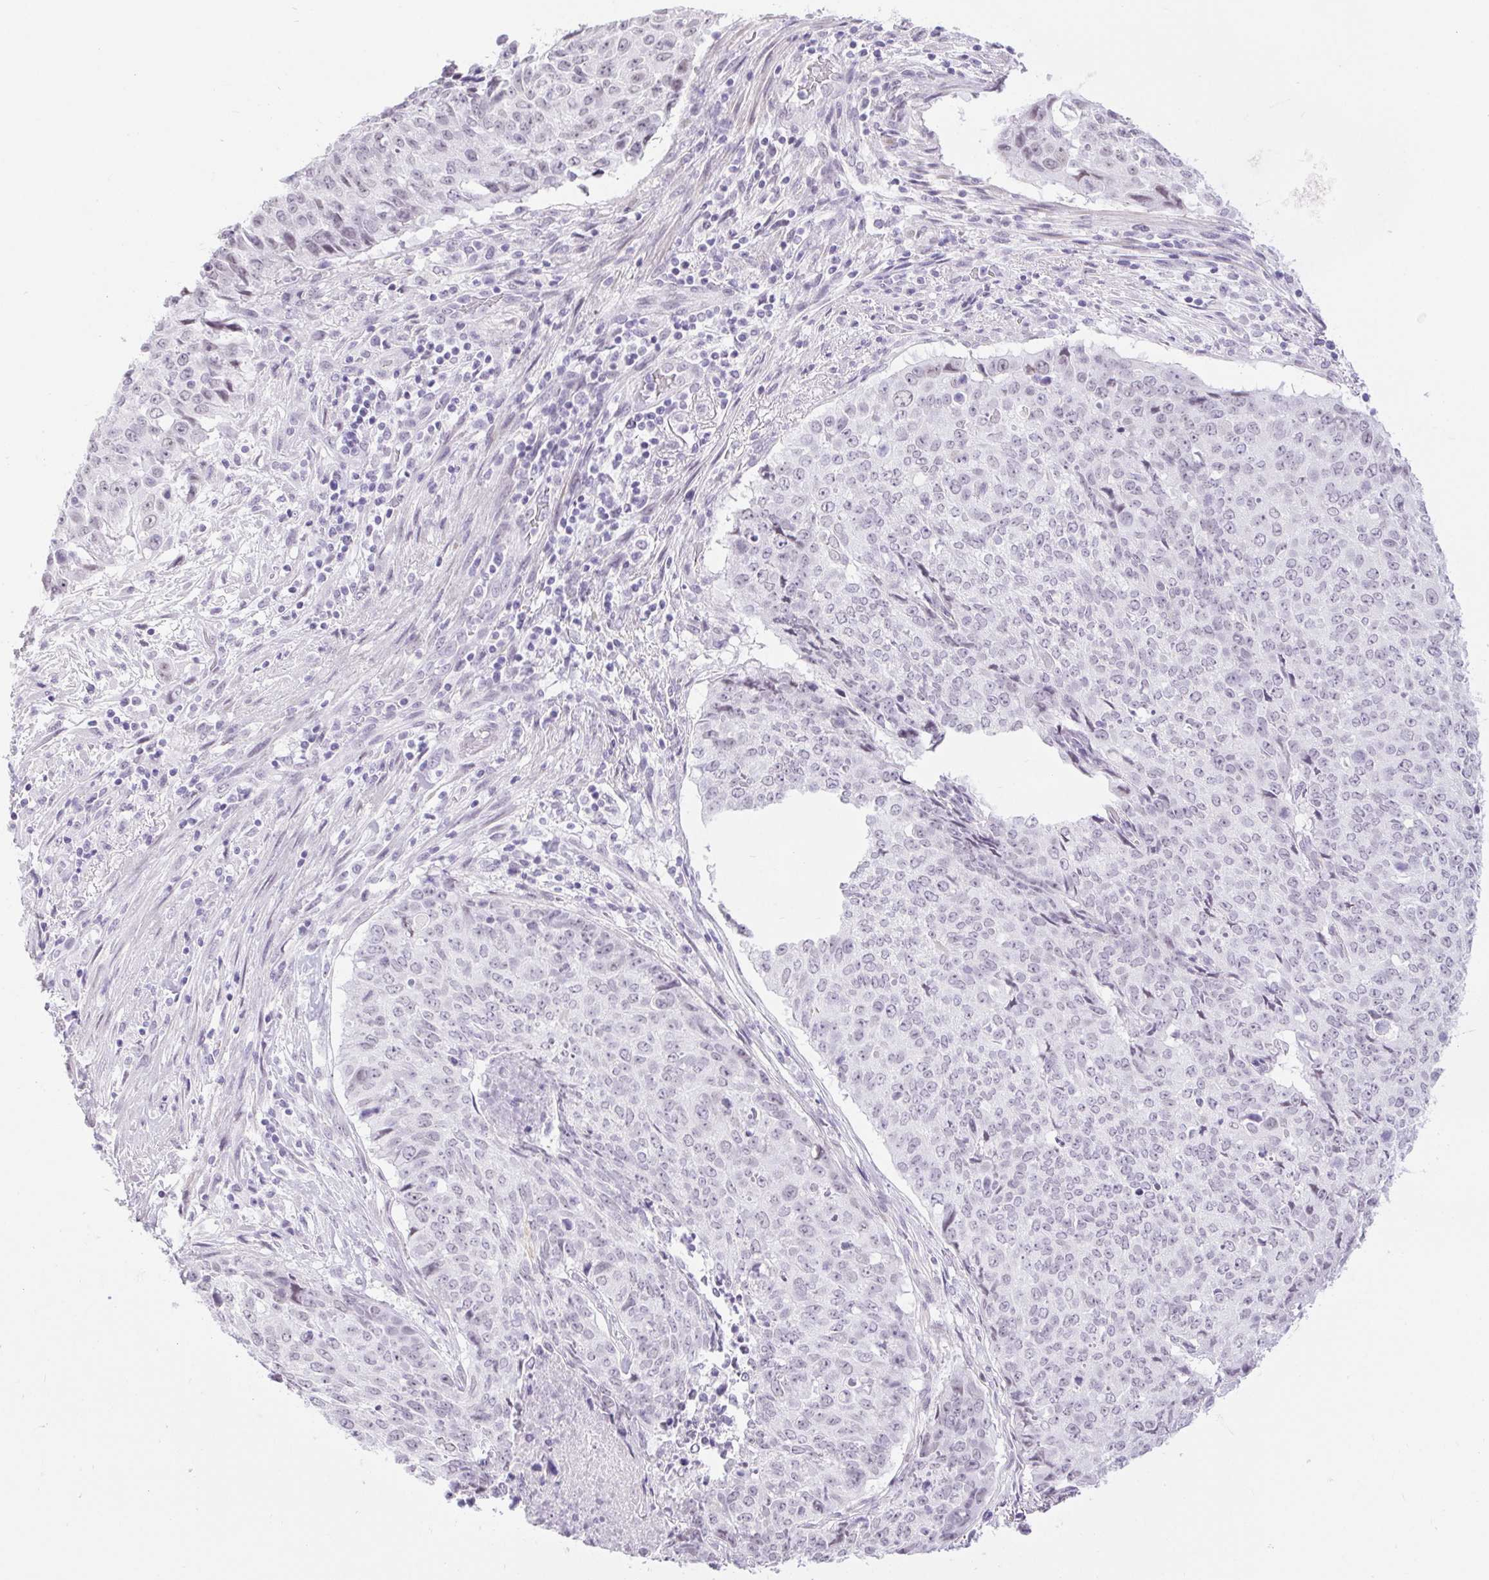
{"staining": {"intensity": "negative", "quantity": "none", "location": "none"}, "tissue": "lung cancer", "cell_type": "Tumor cells", "image_type": "cancer", "snomed": [{"axis": "morphology", "description": "Normal tissue, NOS"}, {"axis": "morphology", "description": "Squamous cell carcinoma, NOS"}, {"axis": "topography", "description": "Bronchus"}, {"axis": "topography", "description": "Lung"}], "caption": "There is no significant positivity in tumor cells of lung cancer. (Immunohistochemistry, brightfield microscopy, high magnification).", "gene": "BCAS1", "patient": {"sex": "male", "age": 64}}